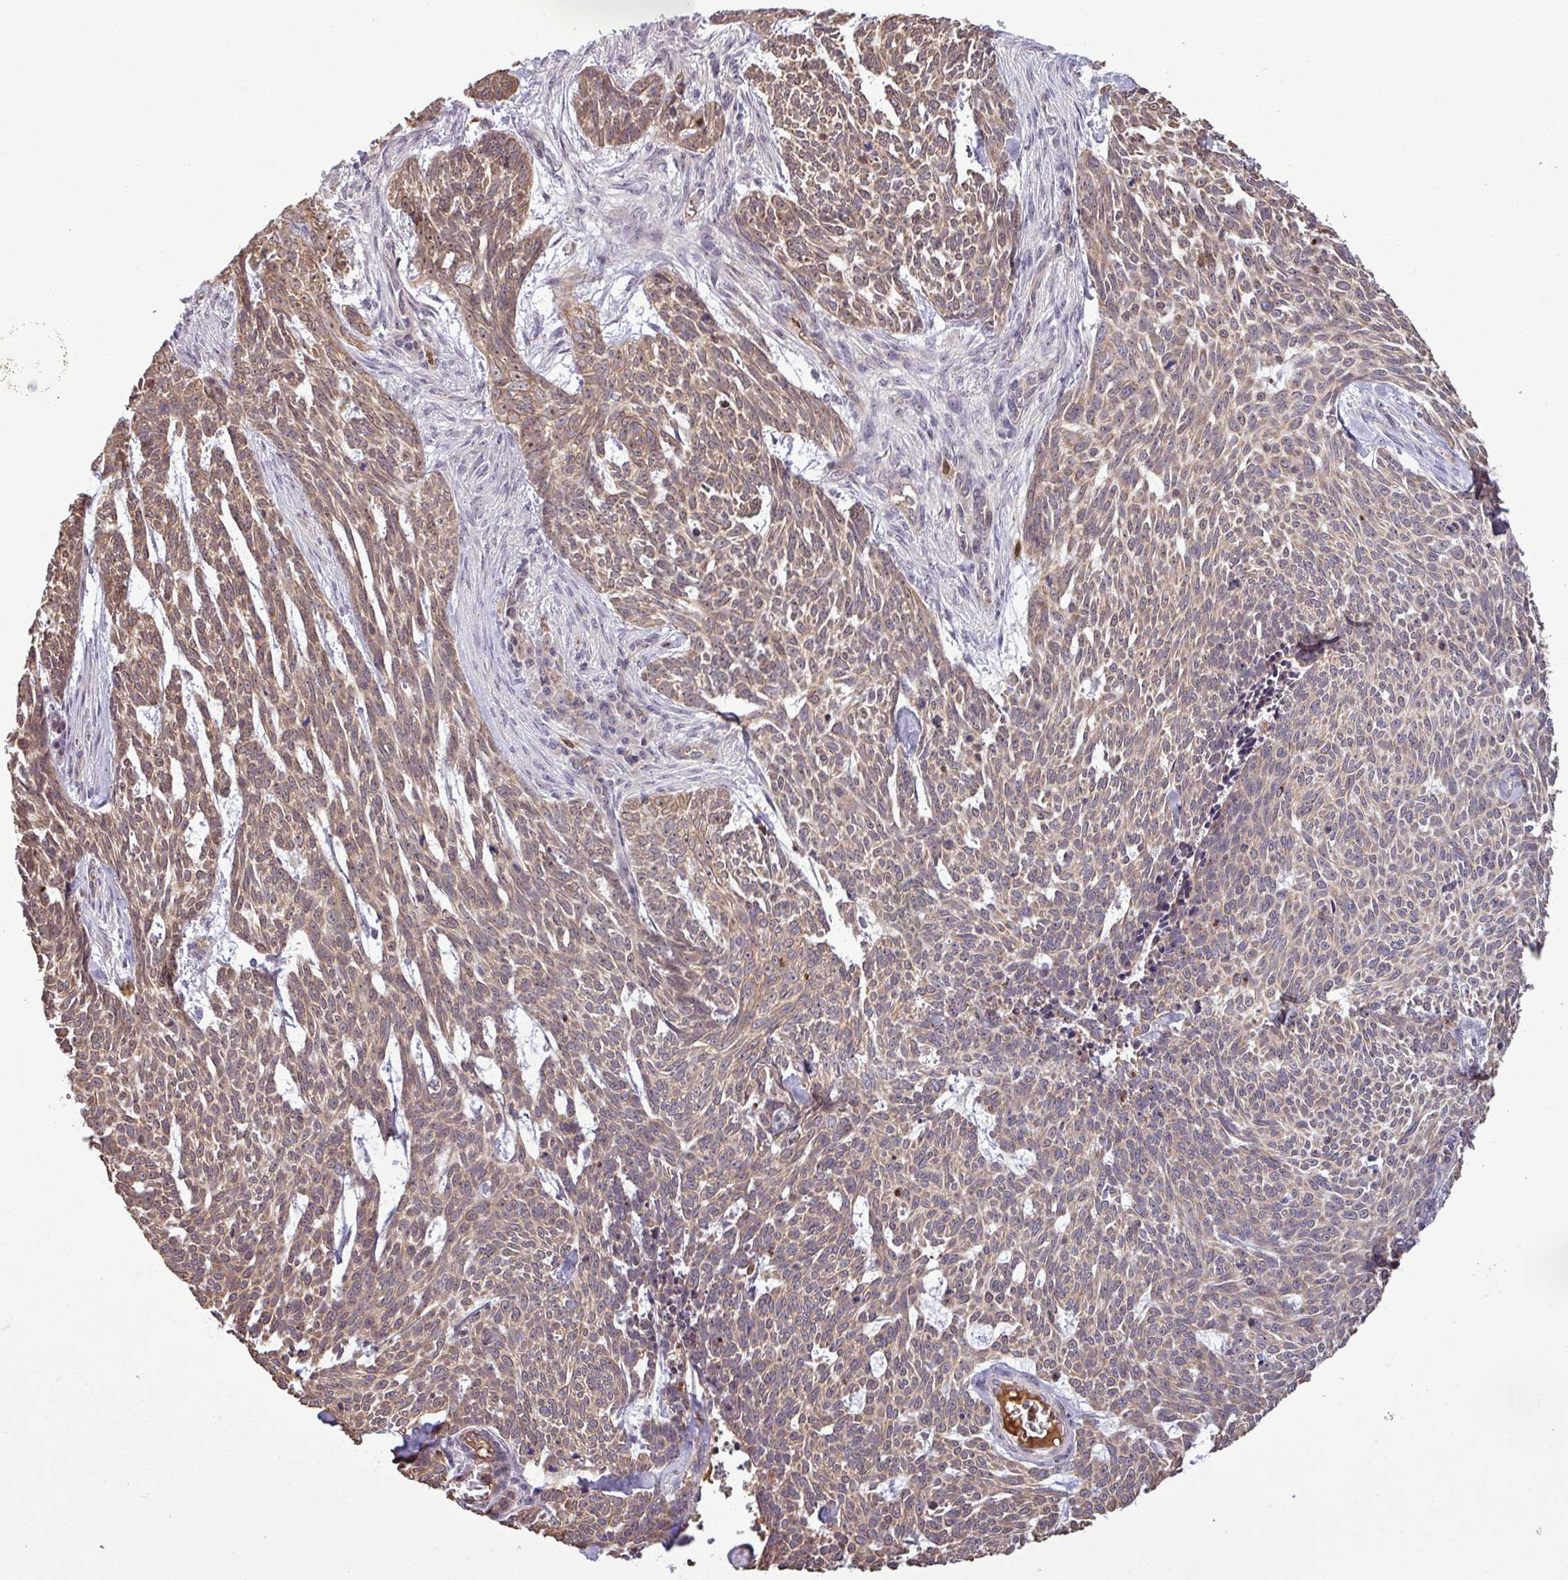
{"staining": {"intensity": "moderate", "quantity": "25%-75%", "location": "cytoplasmic/membranous"}, "tissue": "skin cancer", "cell_type": "Tumor cells", "image_type": "cancer", "snomed": [{"axis": "morphology", "description": "Basal cell carcinoma"}, {"axis": "topography", "description": "Skin"}], "caption": "IHC of human skin cancer (basal cell carcinoma) demonstrates medium levels of moderate cytoplasmic/membranous positivity in about 25%-75% of tumor cells.", "gene": "PCDH1", "patient": {"sex": "female", "age": 93}}